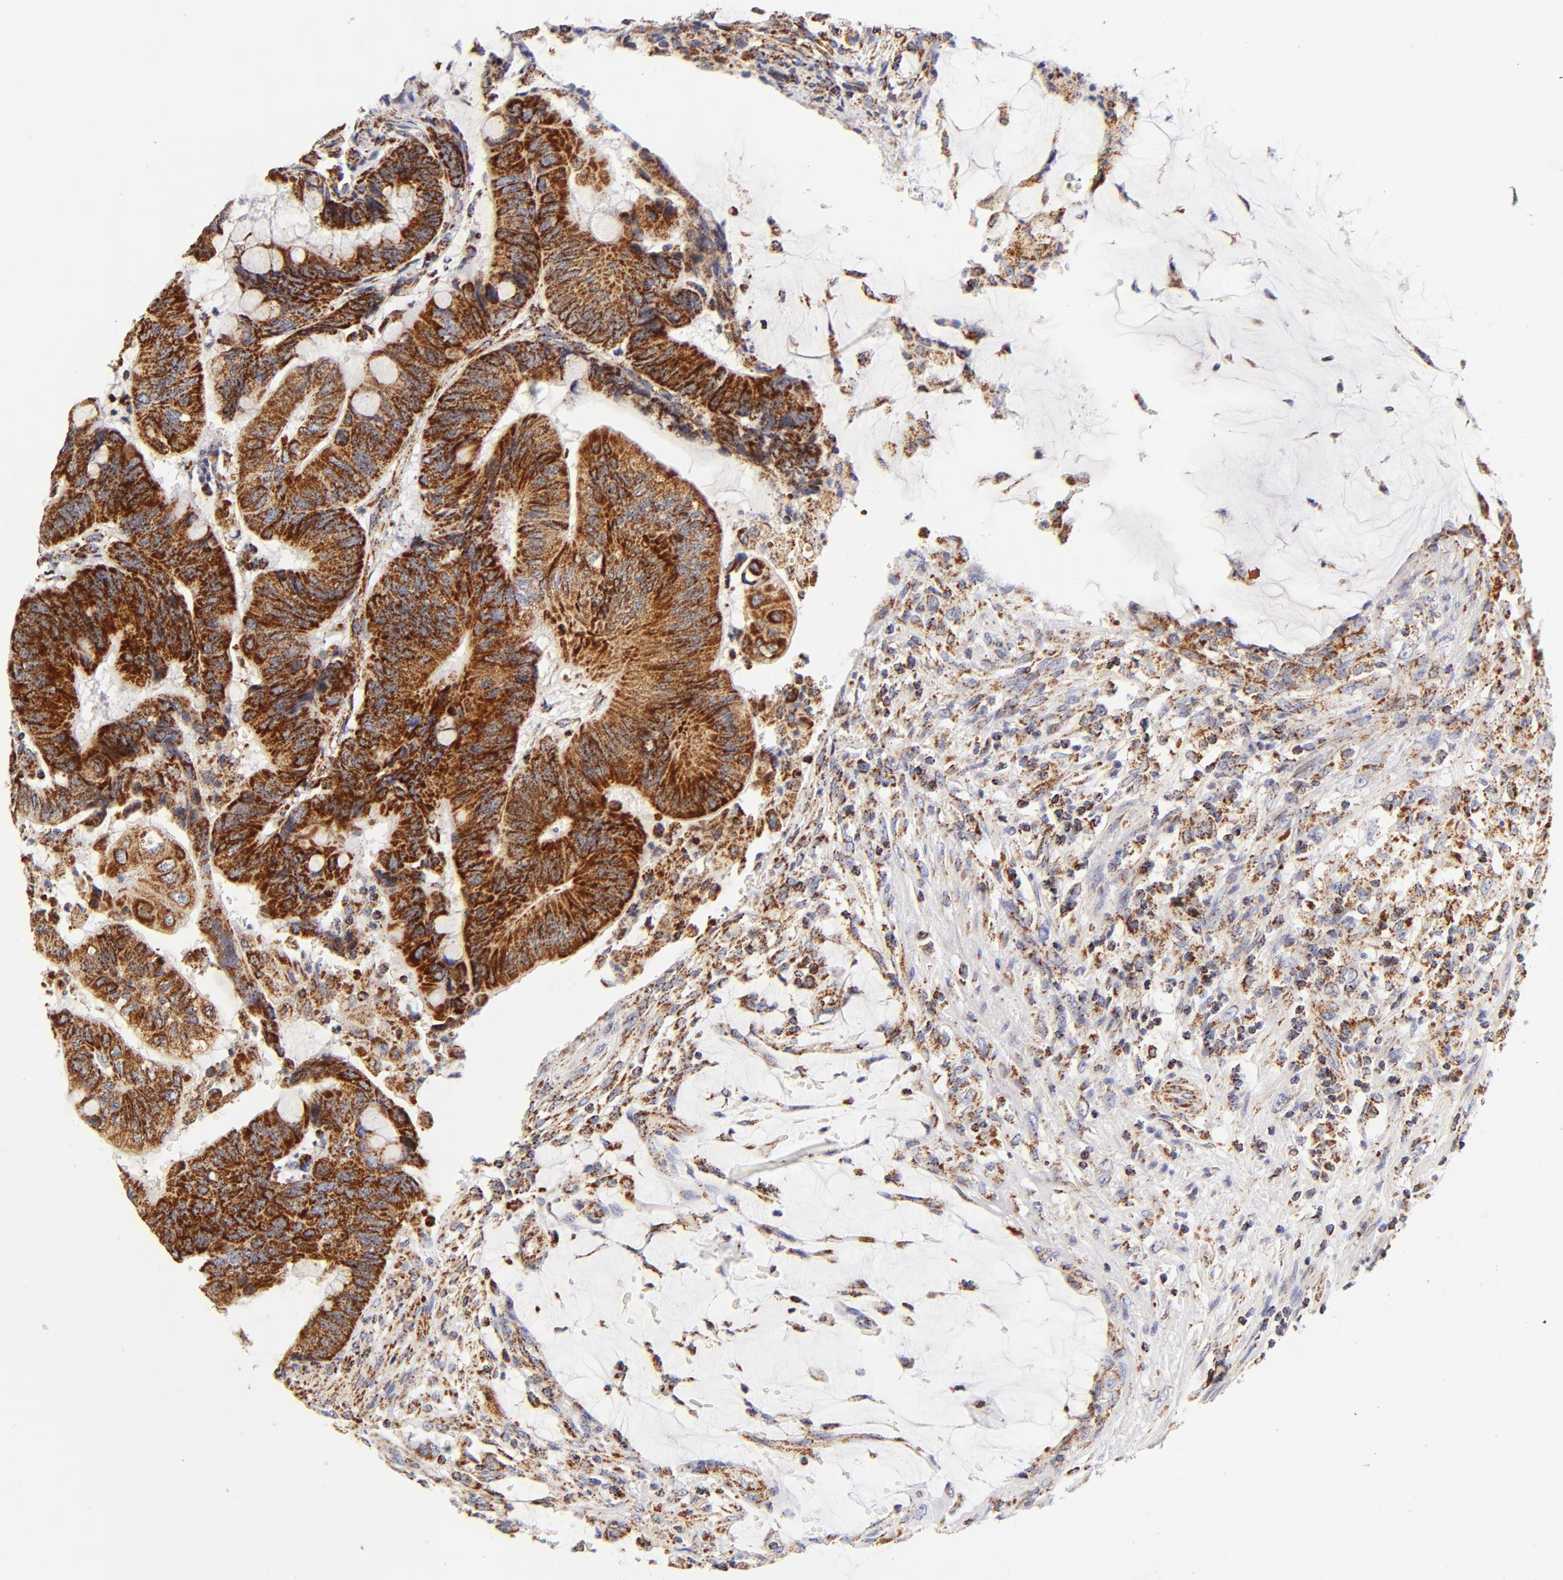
{"staining": {"intensity": "strong", "quantity": ">75%", "location": "cytoplasmic/membranous"}, "tissue": "colorectal cancer", "cell_type": "Tumor cells", "image_type": "cancer", "snomed": [{"axis": "morphology", "description": "Normal tissue, NOS"}, {"axis": "morphology", "description": "Adenocarcinoma, NOS"}, {"axis": "topography", "description": "Rectum"}], "caption": "Immunohistochemistry (DAB (3,3'-diaminobenzidine)) staining of human colorectal adenocarcinoma shows strong cytoplasmic/membranous protein expression in approximately >75% of tumor cells.", "gene": "ECHS1", "patient": {"sex": "male", "age": 92}}